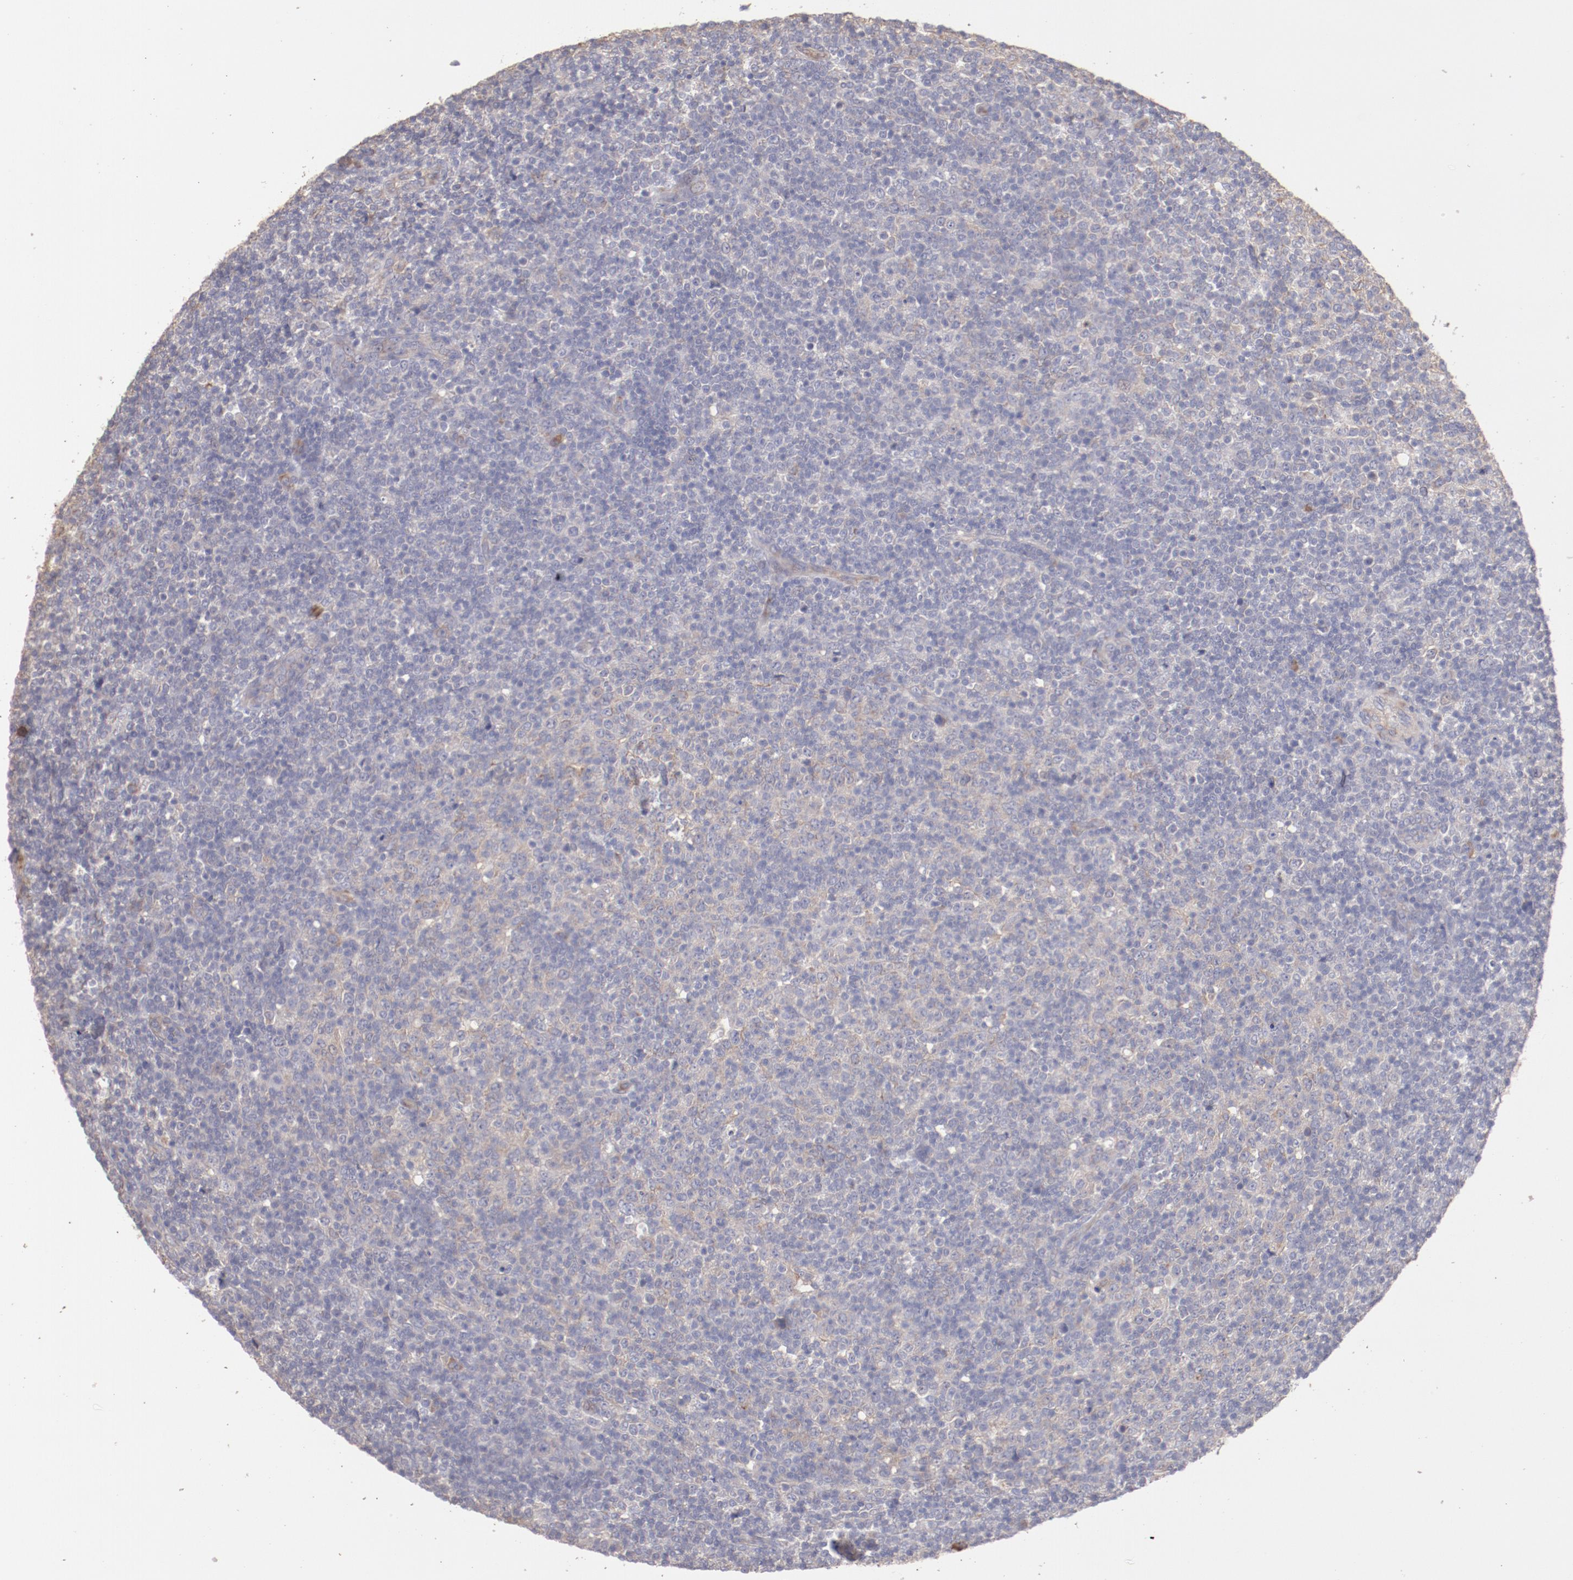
{"staining": {"intensity": "weak", "quantity": "25%-75%", "location": "cytoplasmic/membranous"}, "tissue": "lymphoma", "cell_type": "Tumor cells", "image_type": "cancer", "snomed": [{"axis": "morphology", "description": "Malignant lymphoma, non-Hodgkin's type, Low grade"}, {"axis": "topography", "description": "Lymph node"}], "caption": "Approximately 25%-75% of tumor cells in malignant lymphoma, non-Hodgkin's type (low-grade) show weak cytoplasmic/membranous protein staining as visualized by brown immunohistochemical staining.", "gene": "ENTPD5", "patient": {"sex": "male", "age": 70}}